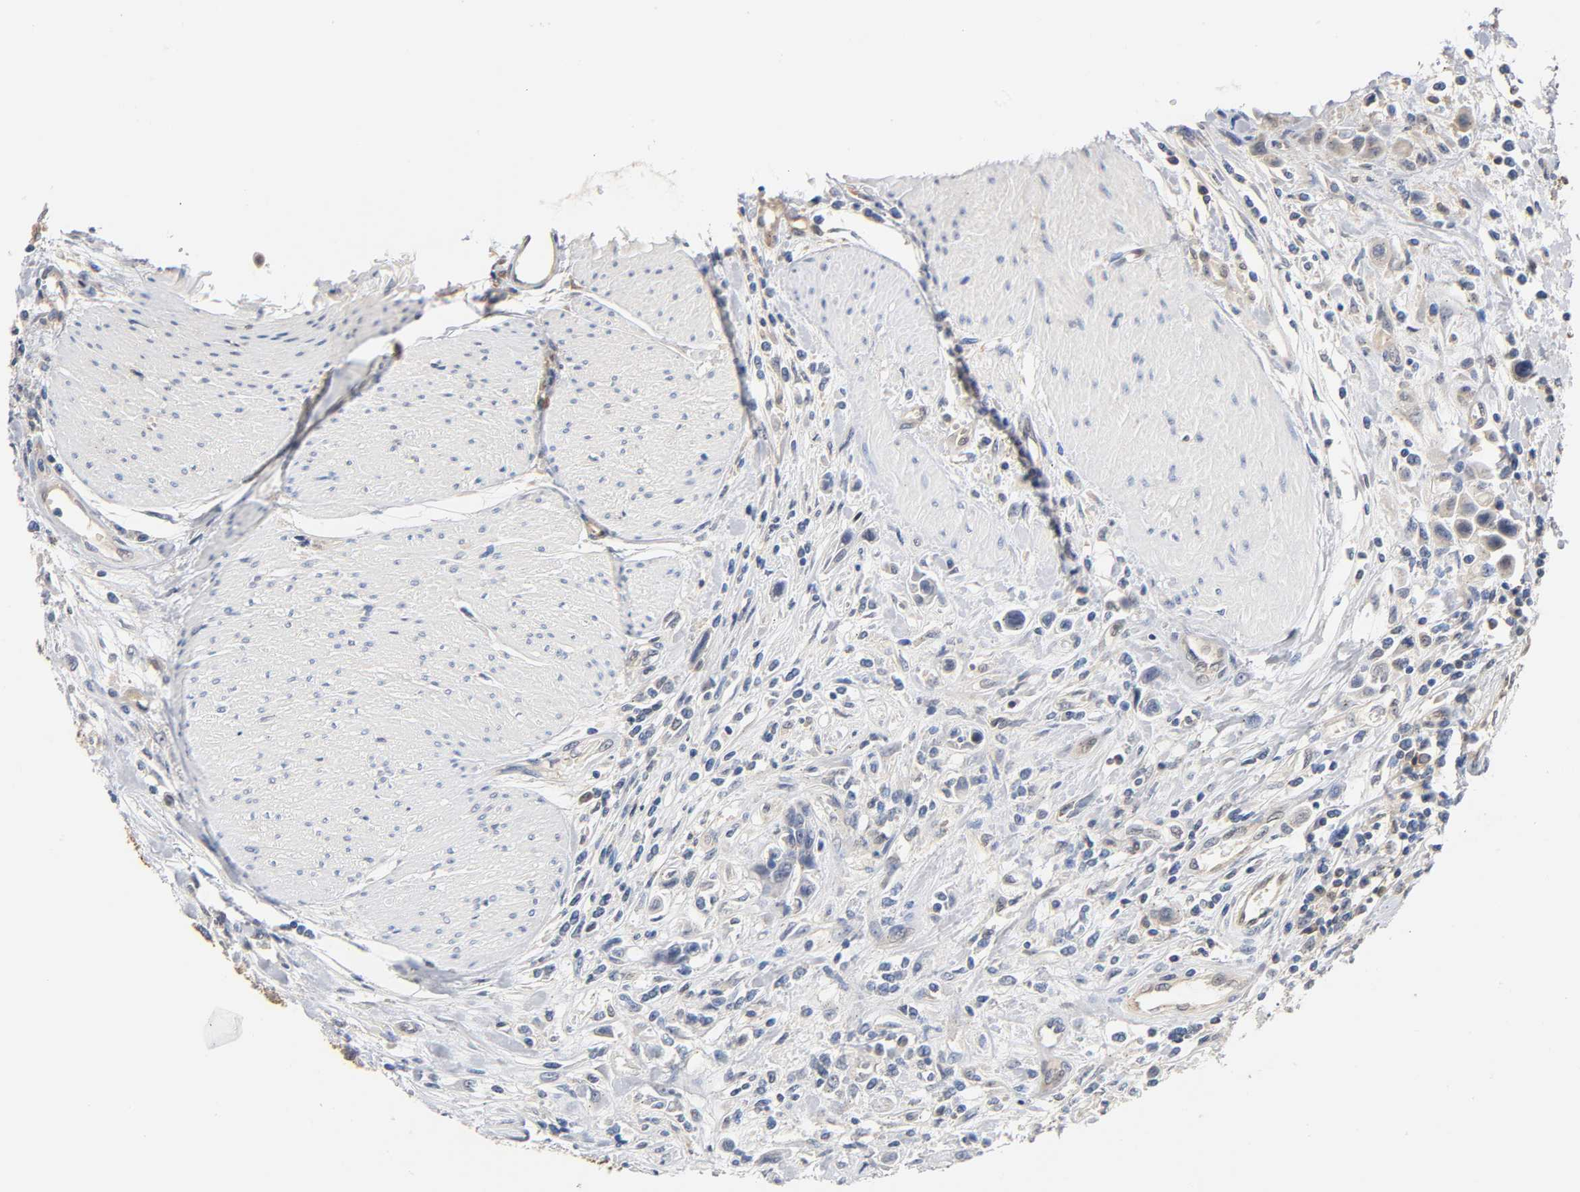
{"staining": {"intensity": "weak", "quantity": "<25%", "location": "cytoplasmic/membranous"}, "tissue": "urothelial cancer", "cell_type": "Tumor cells", "image_type": "cancer", "snomed": [{"axis": "morphology", "description": "Urothelial carcinoma, High grade"}, {"axis": "topography", "description": "Urinary bladder"}], "caption": "Immunohistochemical staining of human high-grade urothelial carcinoma exhibits no significant staining in tumor cells. (DAB immunohistochemistry (IHC) with hematoxylin counter stain).", "gene": "FYN", "patient": {"sex": "male", "age": 50}}